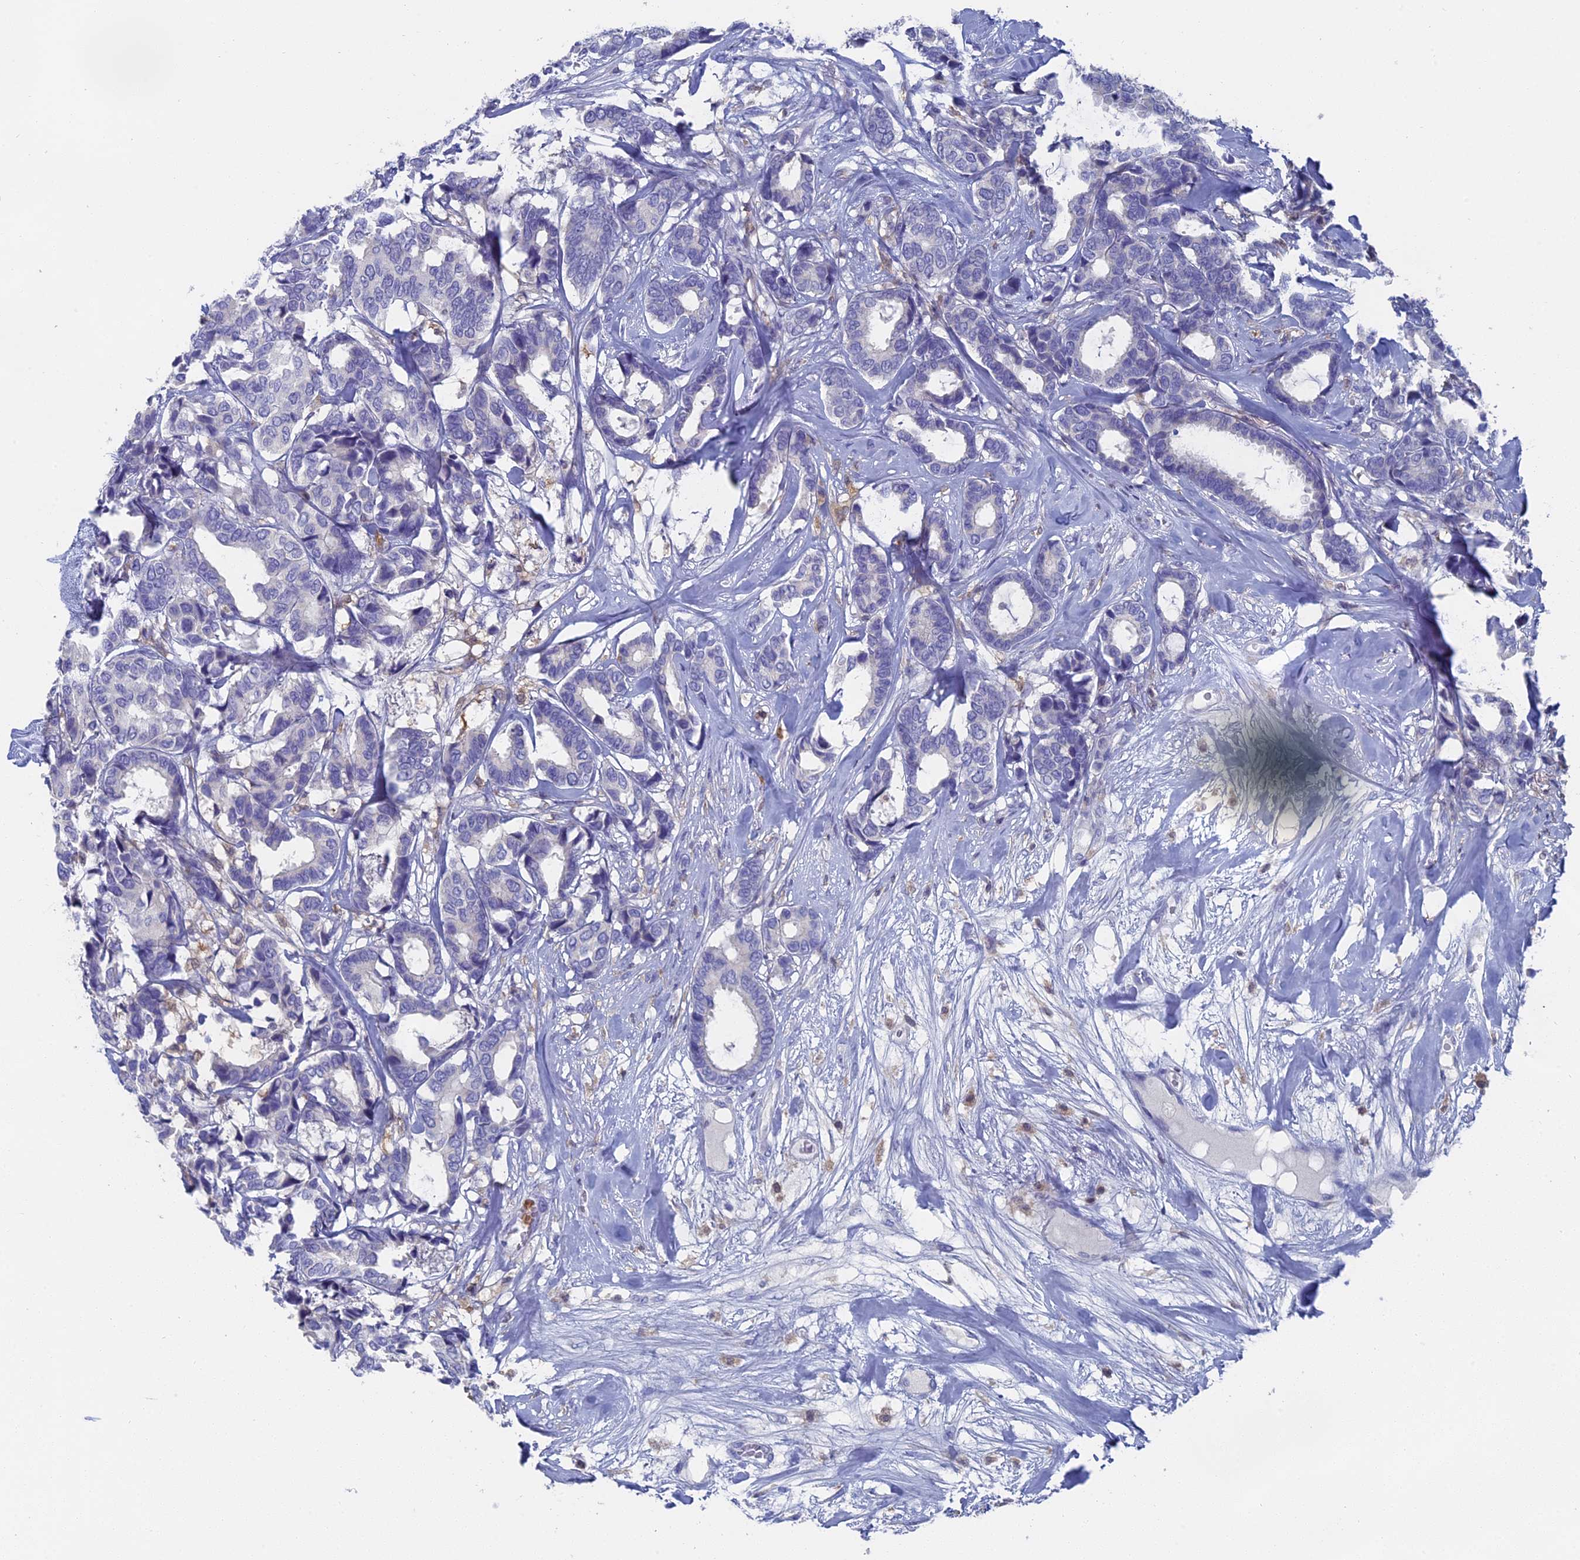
{"staining": {"intensity": "negative", "quantity": "none", "location": "none"}, "tissue": "breast cancer", "cell_type": "Tumor cells", "image_type": "cancer", "snomed": [{"axis": "morphology", "description": "Duct carcinoma"}, {"axis": "topography", "description": "Breast"}], "caption": "DAB immunohistochemical staining of human invasive ductal carcinoma (breast) displays no significant expression in tumor cells.", "gene": "NCF4", "patient": {"sex": "female", "age": 87}}